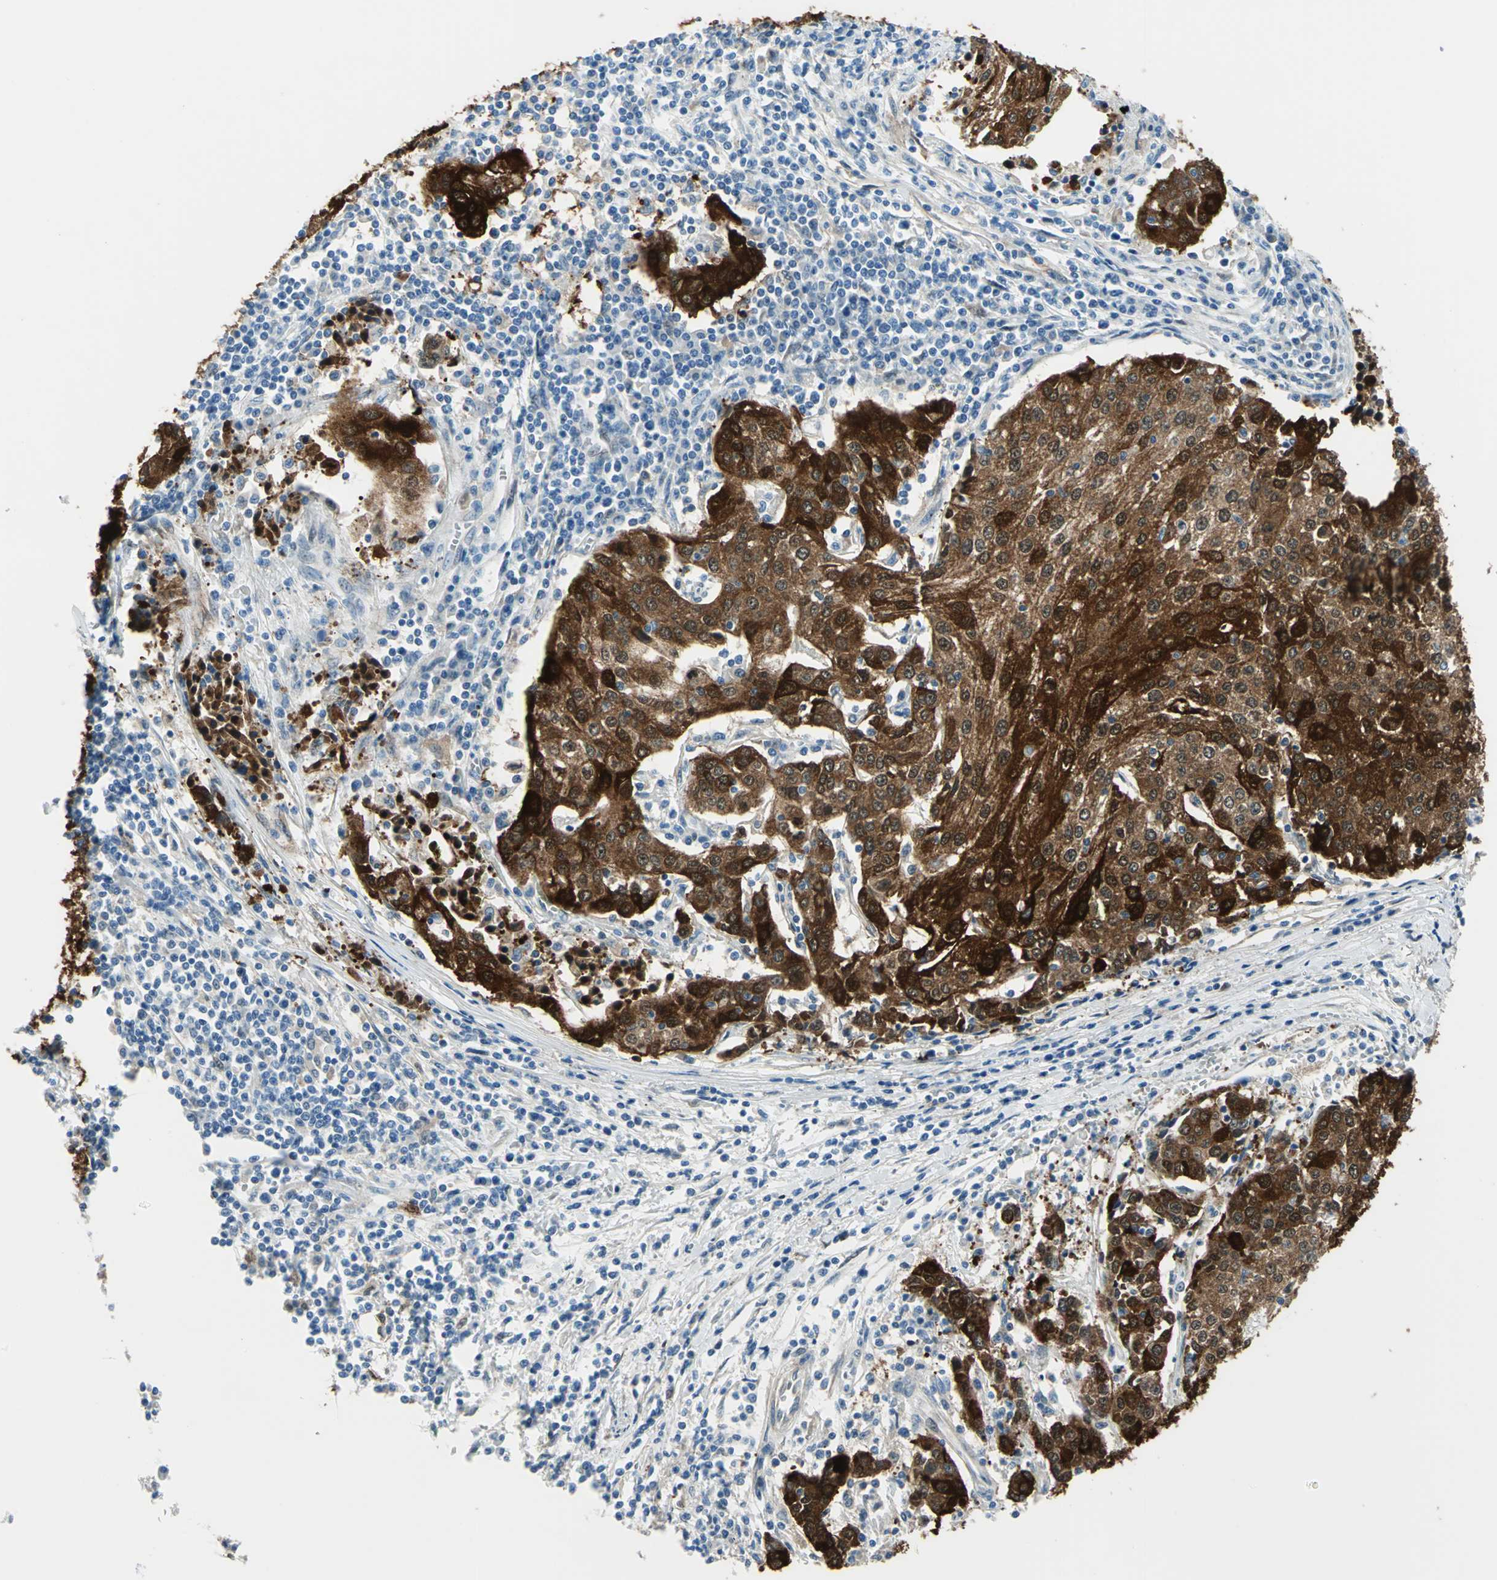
{"staining": {"intensity": "strong", "quantity": ">75%", "location": "cytoplasmic/membranous"}, "tissue": "urothelial cancer", "cell_type": "Tumor cells", "image_type": "cancer", "snomed": [{"axis": "morphology", "description": "Urothelial carcinoma, High grade"}, {"axis": "topography", "description": "Urinary bladder"}], "caption": "Approximately >75% of tumor cells in human urothelial cancer display strong cytoplasmic/membranous protein positivity as visualized by brown immunohistochemical staining.", "gene": "HSPB1", "patient": {"sex": "female", "age": 85}}